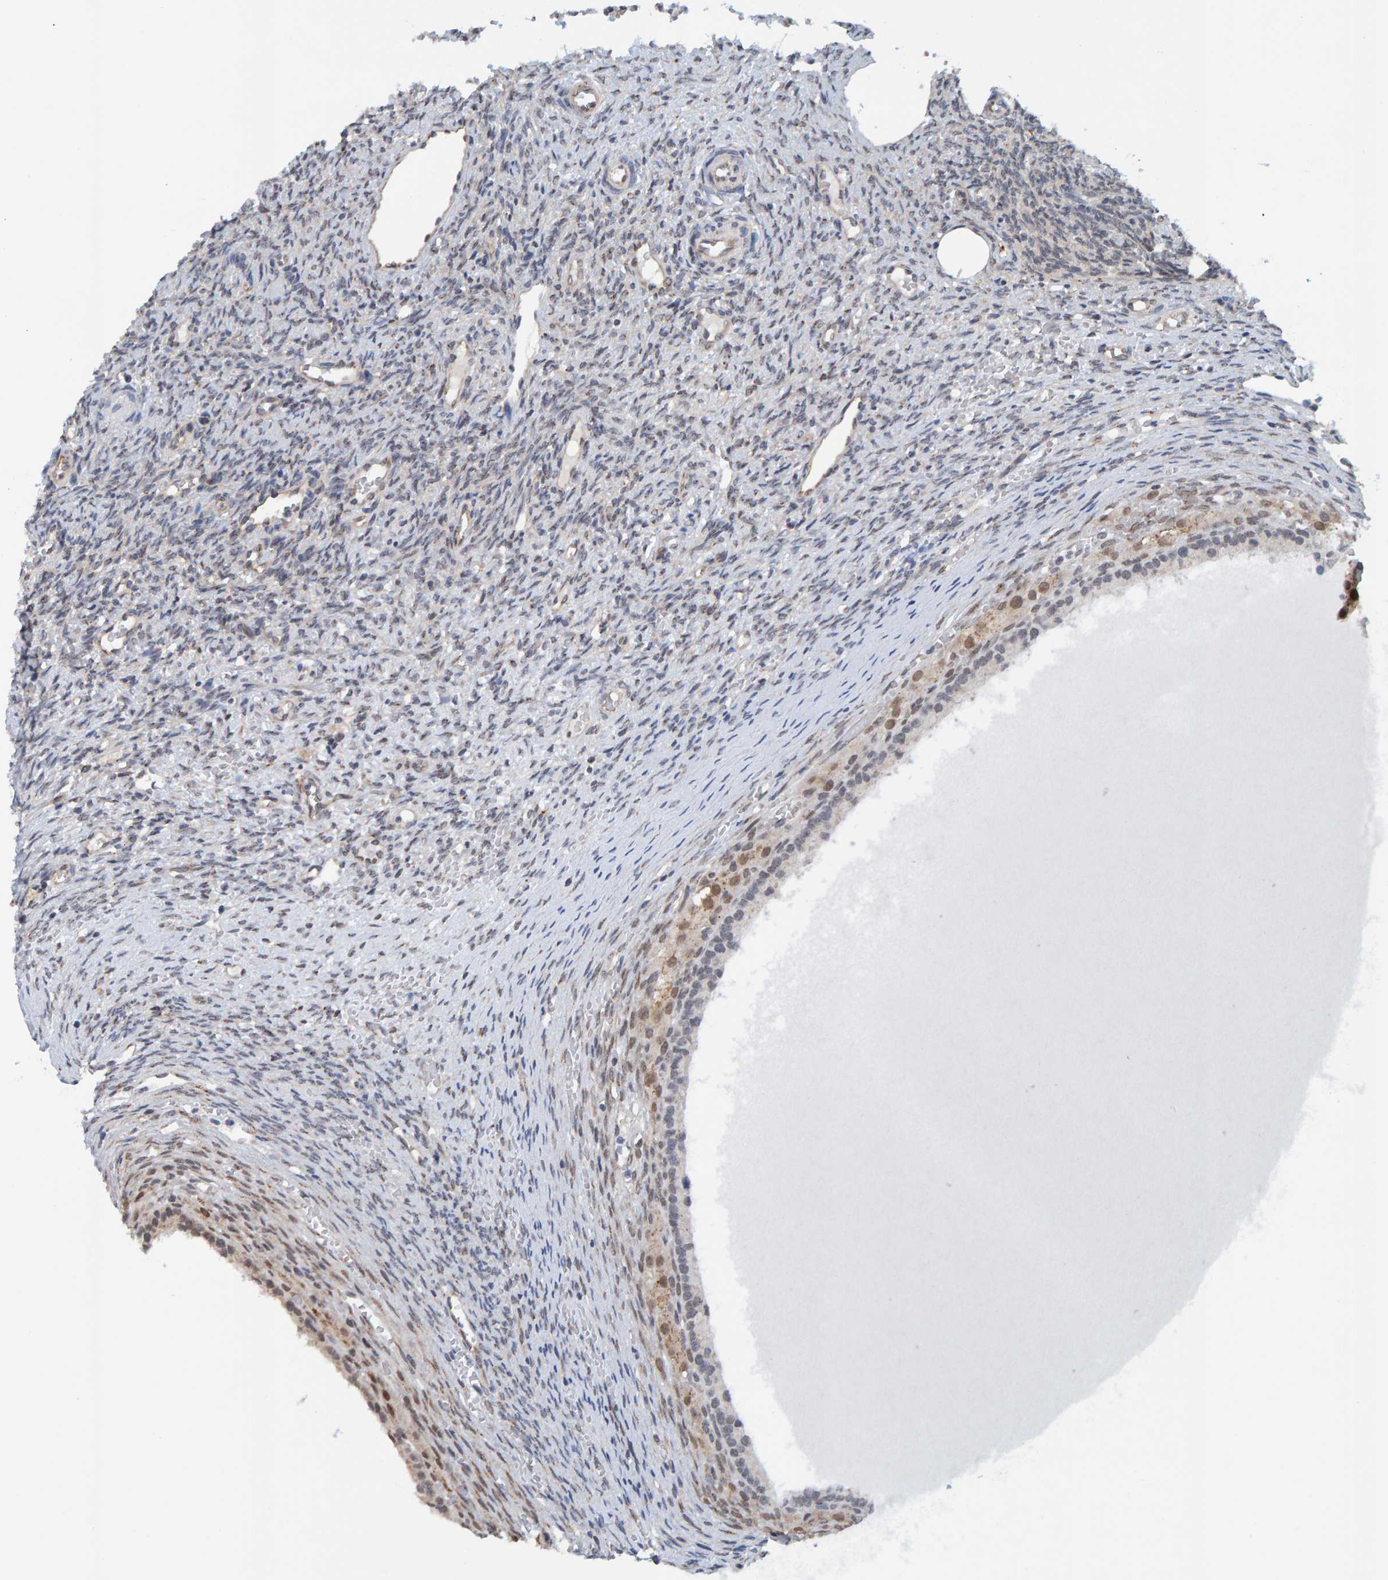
{"staining": {"intensity": "moderate", "quantity": ">75%", "location": "cytoplasmic/membranous"}, "tissue": "ovary", "cell_type": "Follicle cells", "image_type": "normal", "snomed": [{"axis": "morphology", "description": "Normal tissue, NOS"}, {"axis": "topography", "description": "Ovary"}], "caption": "This is a micrograph of IHC staining of unremarkable ovary, which shows moderate staining in the cytoplasmic/membranous of follicle cells.", "gene": "SCRN2", "patient": {"sex": "female", "age": 41}}